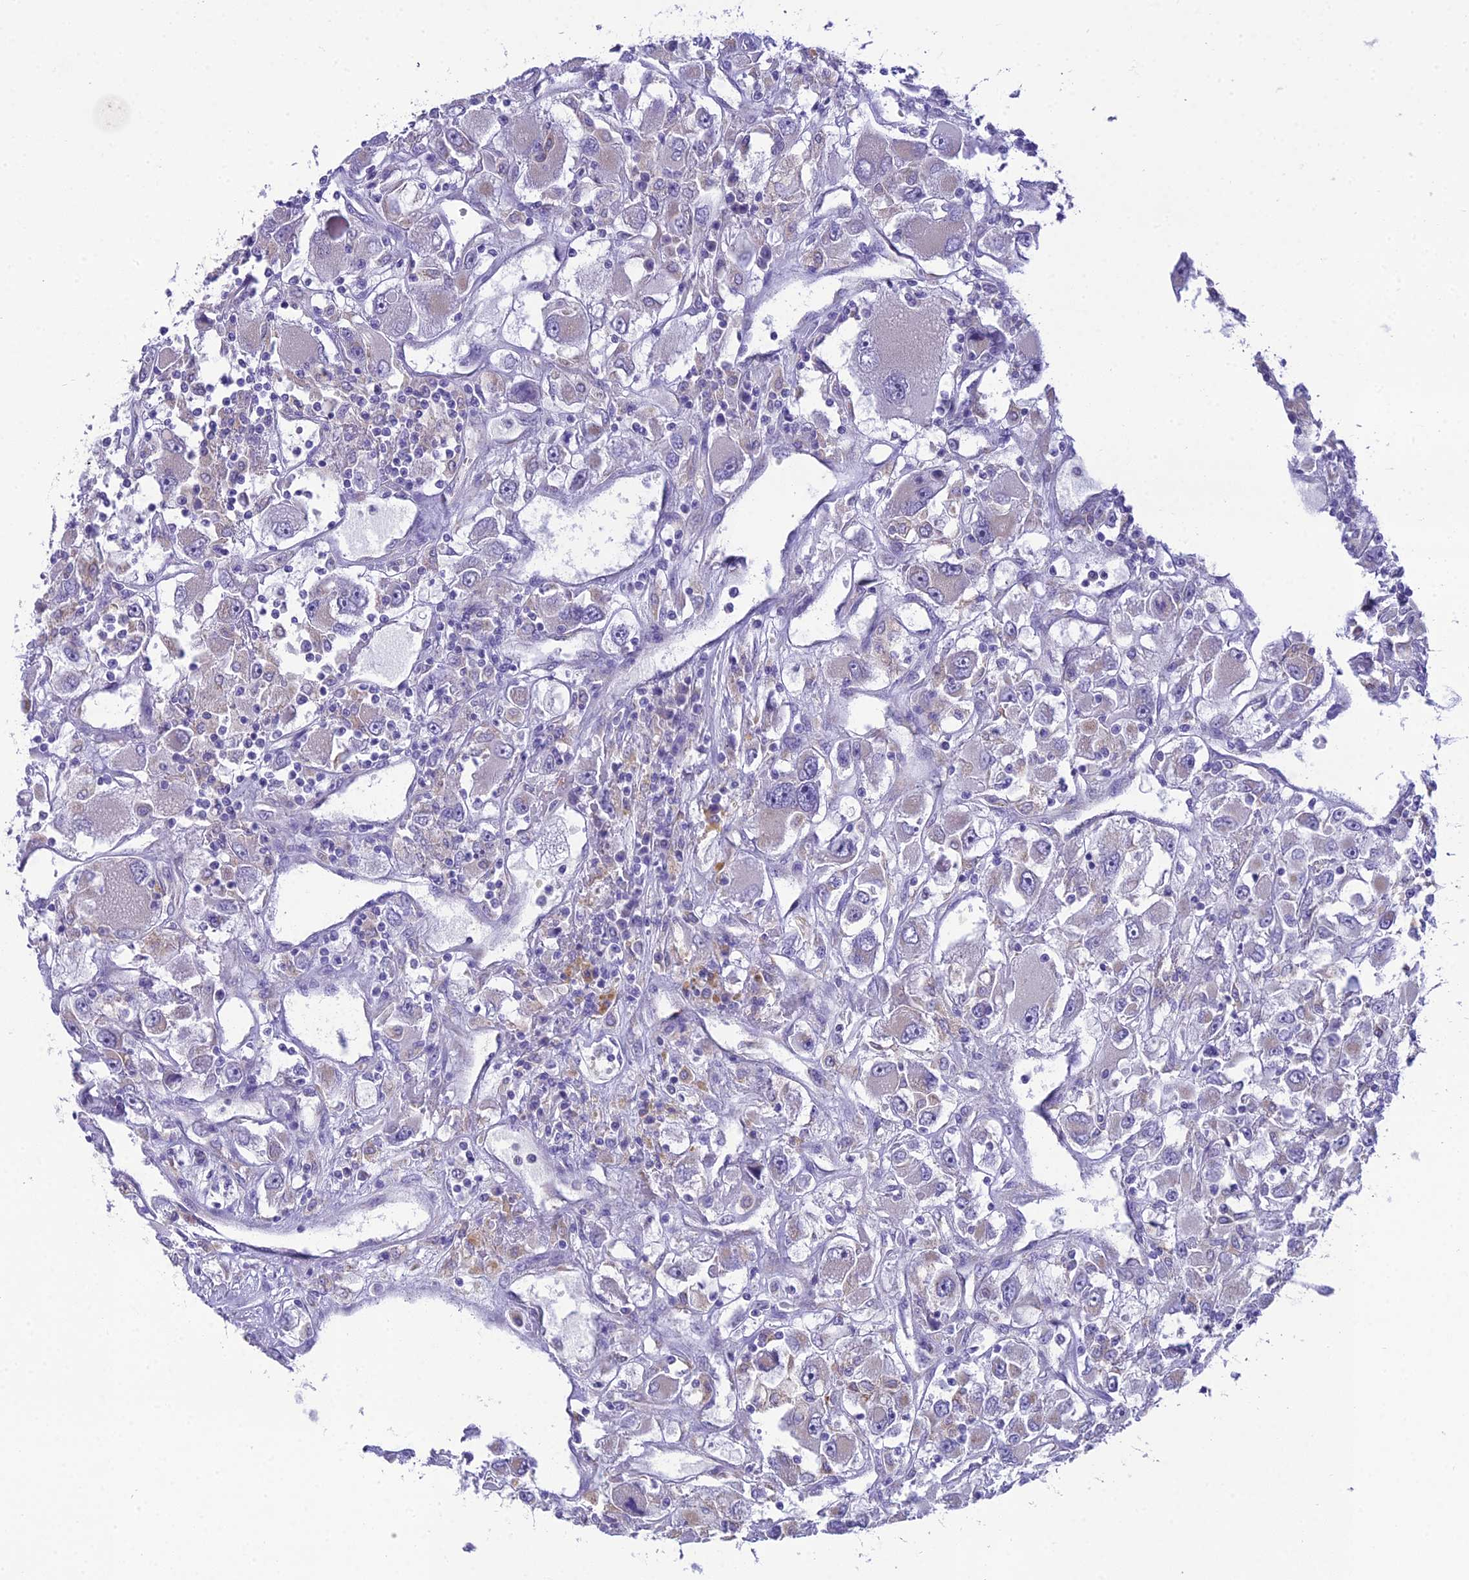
{"staining": {"intensity": "negative", "quantity": "none", "location": "none"}, "tissue": "renal cancer", "cell_type": "Tumor cells", "image_type": "cancer", "snomed": [{"axis": "morphology", "description": "Adenocarcinoma, NOS"}, {"axis": "topography", "description": "Kidney"}], "caption": "A high-resolution image shows immunohistochemistry staining of renal cancer, which demonstrates no significant positivity in tumor cells.", "gene": "MIIP", "patient": {"sex": "female", "age": 52}}